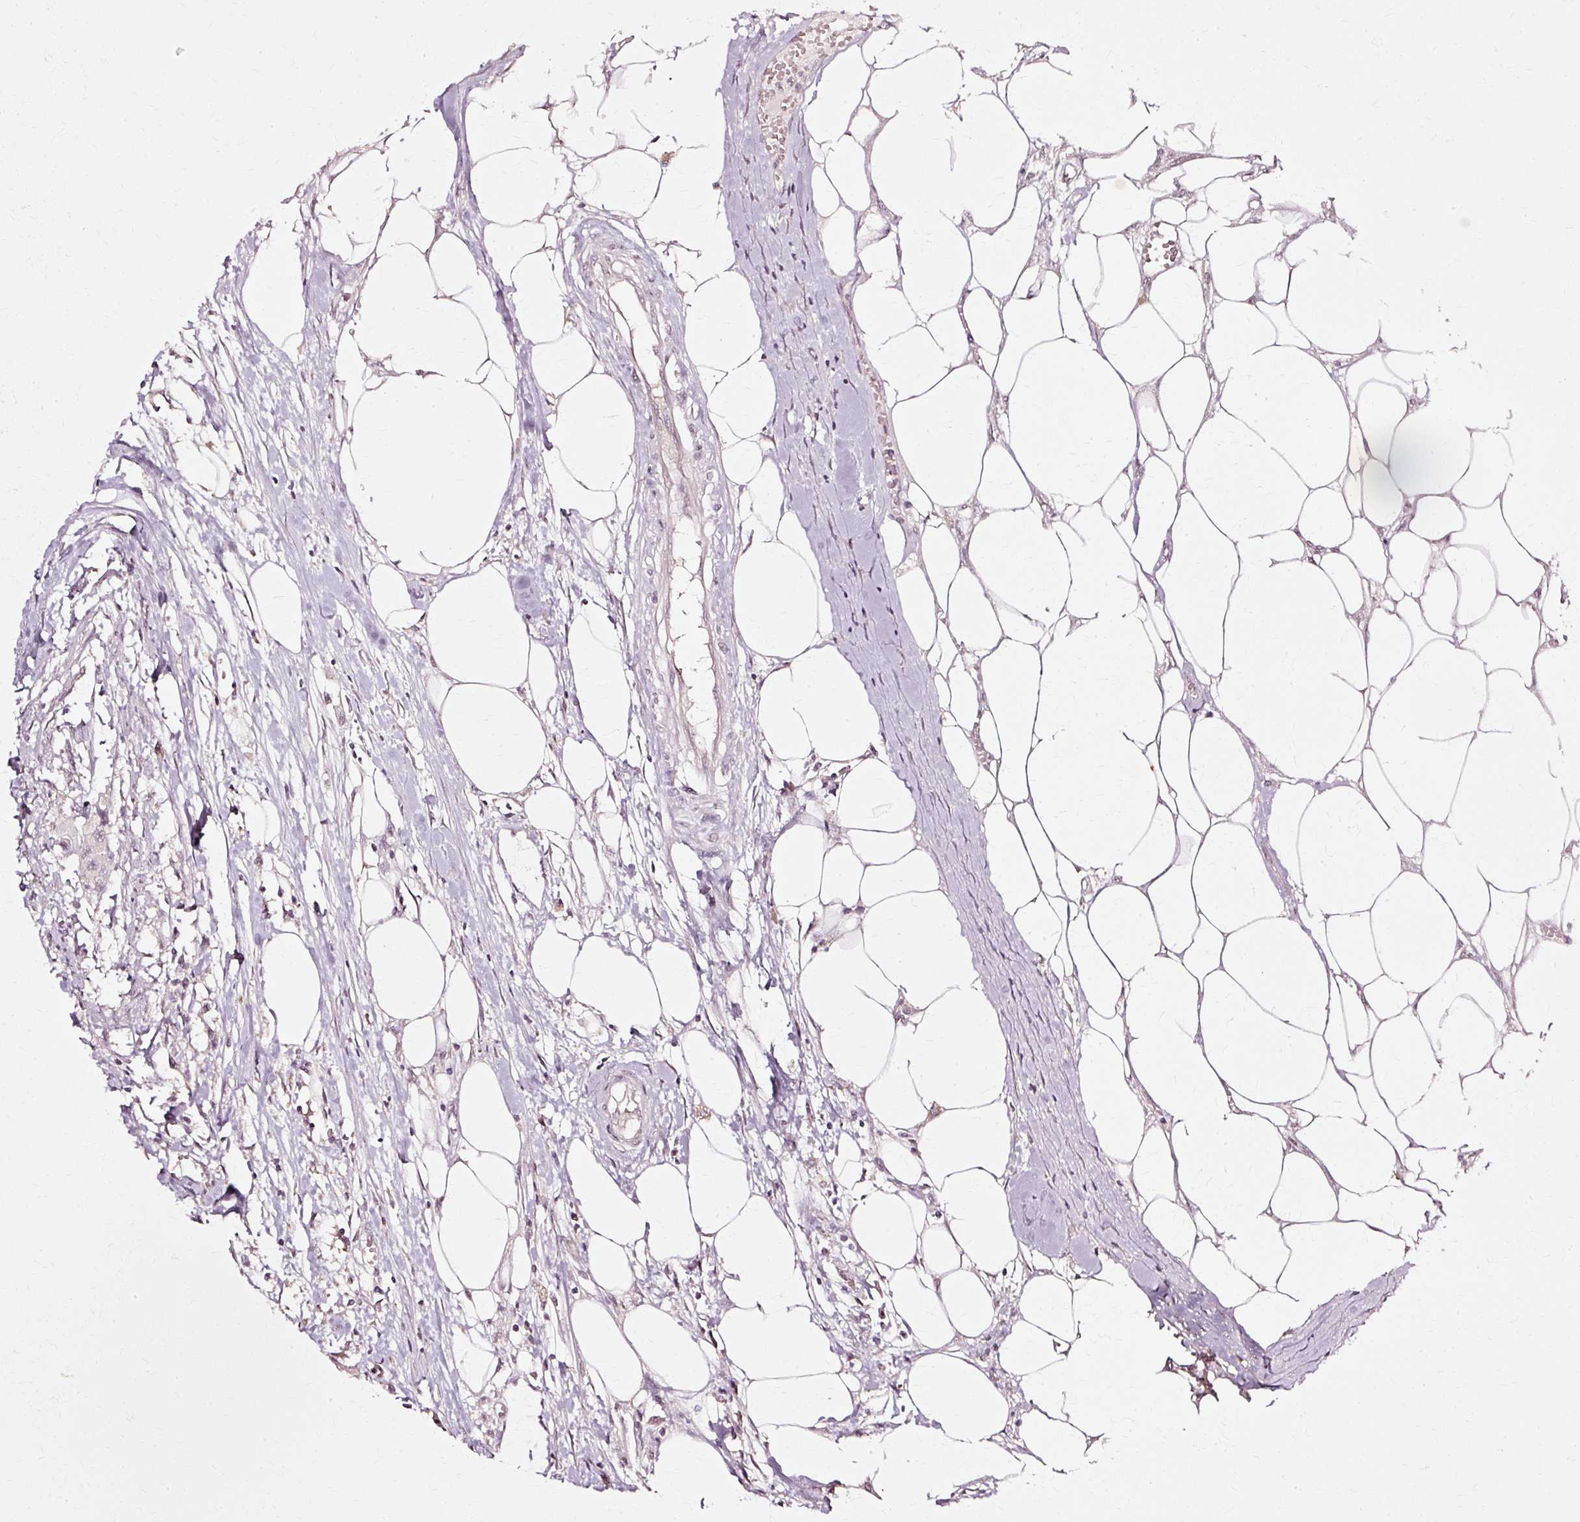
{"staining": {"intensity": "negative", "quantity": "none", "location": "none"}, "tissue": "colorectal cancer", "cell_type": "Tumor cells", "image_type": "cancer", "snomed": [{"axis": "morphology", "description": "Adenocarcinoma, NOS"}, {"axis": "topography", "description": "Colon"}], "caption": "The histopathology image displays no significant staining in tumor cells of colorectal cancer. (DAB IHC with hematoxylin counter stain).", "gene": "RGPD5", "patient": {"sex": "male", "age": 77}}